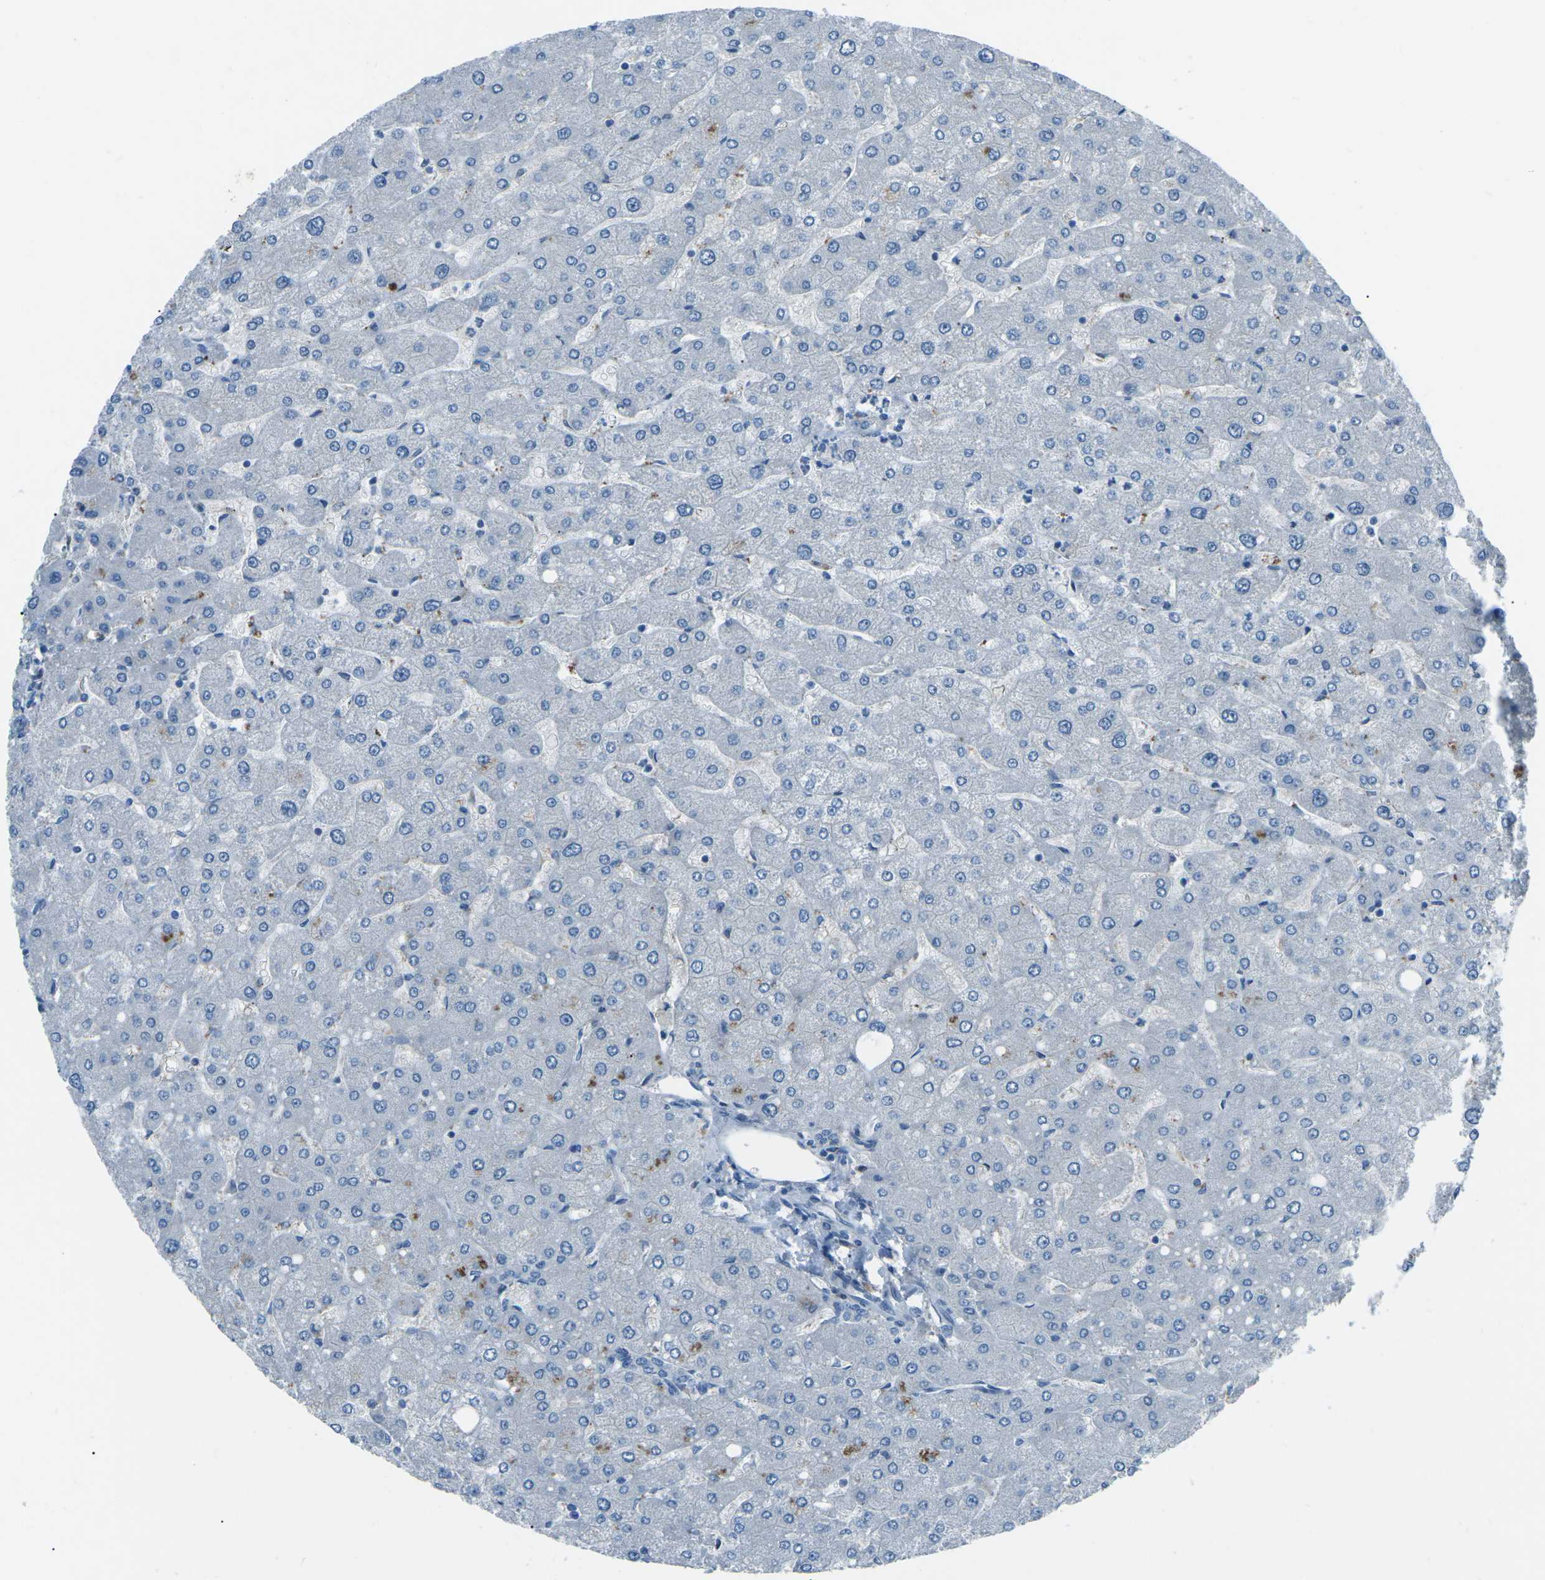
{"staining": {"intensity": "negative", "quantity": "none", "location": "none"}, "tissue": "liver", "cell_type": "Cholangiocytes", "image_type": "normal", "snomed": [{"axis": "morphology", "description": "Normal tissue, NOS"}, {"axis": "topography", "description": "Liver"}], "caption": "The immunohistochemistry (IHC) histopathology image has no significant positivity in cholangiocytes of liver.", "gene": "PRKCA", "patient": {"sex": "male", "age": 55}}